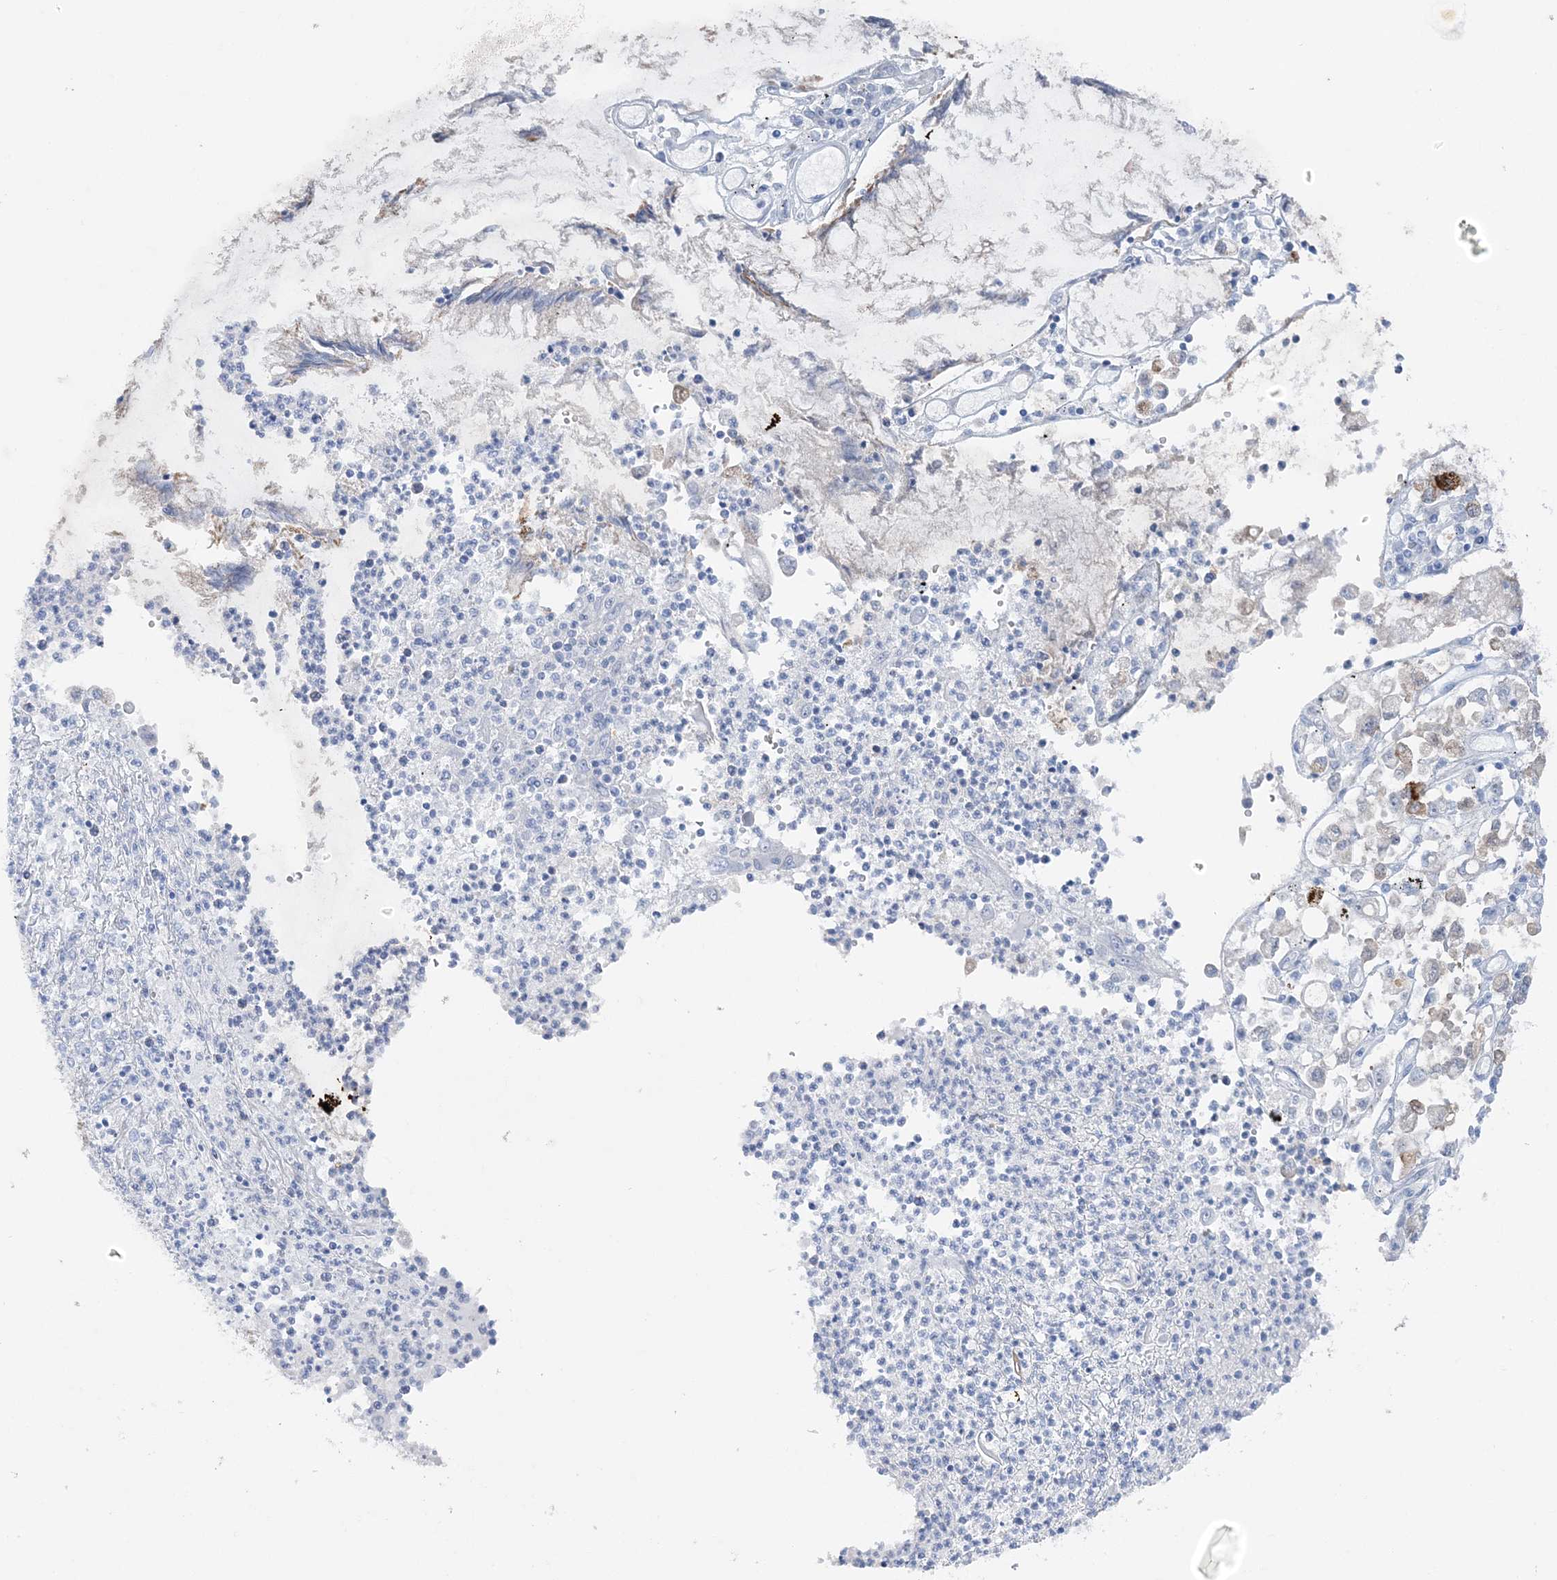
{"staining": {"intensity": "strong", "quantity": "<25%", "location": "cytoplasmic/membranous"}, "tissue": "stomach cancer", "cell_type": "Tumor cells", "image_type": "cancer", "snomed": [{"axis": "morphology", "description": "Adenocarcinoma, NOS"}, {"axis": "topography", "description": "Stomach"}], "caption": "Immunohistochemistry photomicrograph of neoplastic tissue: human stomach adenocarcinoma stained using IHC exhibits medium levels of strong protein expression localized specifically in the cytoplasmic/membranous of tumor cells, appearing as a cytoplasmic/membranous brown color.", "gene": "HMGCS1", "patient": {"sex": "female", "age": 76}}